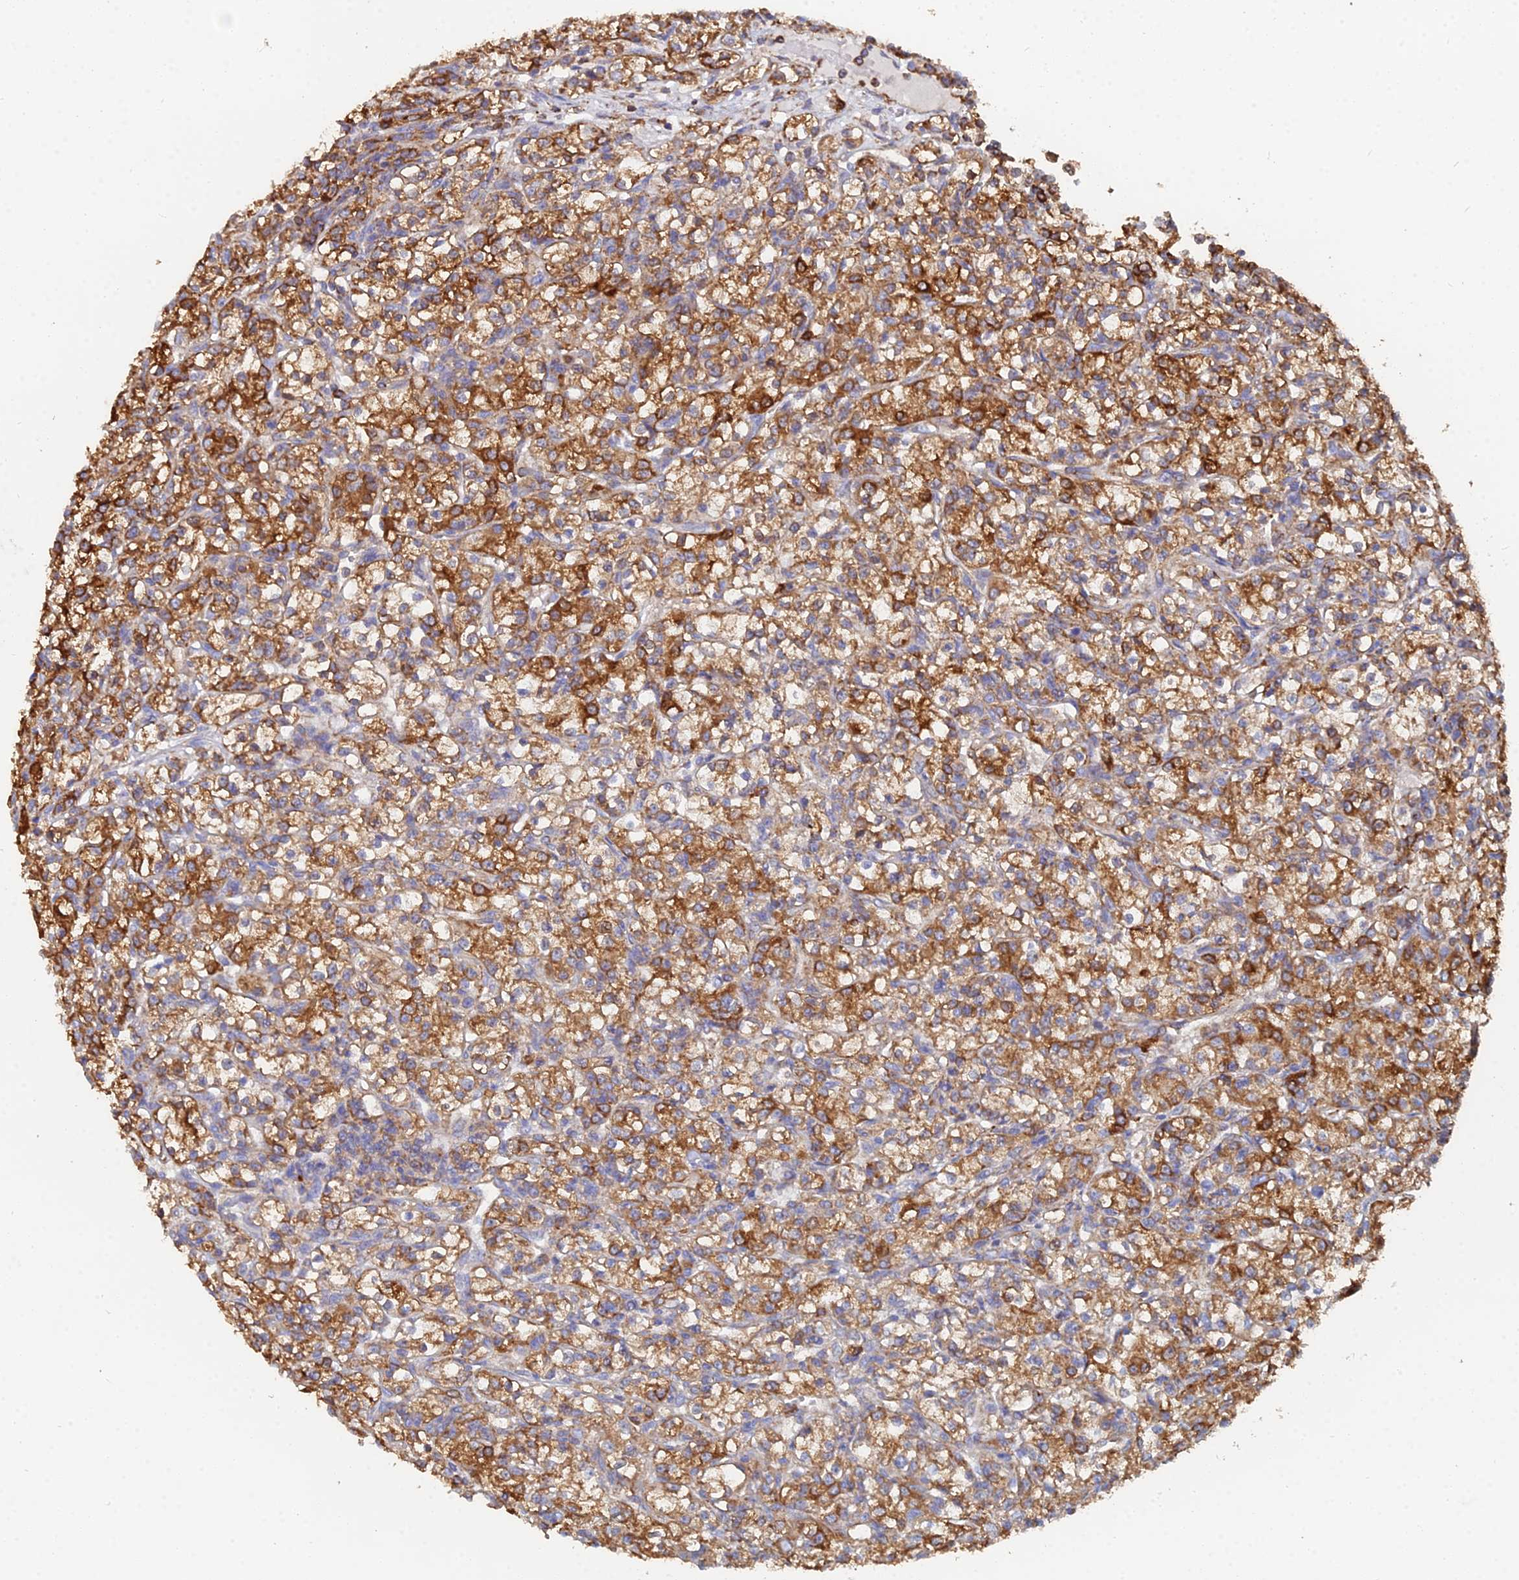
{"staining": {"intensity": "strong", "quantity": ">75%", "location": "cytoplasmic/membranous"}, "tissue": "renal cancer", "cell_type": "Tumor cells", "image_type": "cancer", "snomed": [{"axis": "morphology", "description": "Adenocarcinoma, NOS"}, {"axis": "topography", "description": "Kidney"}], "caption": "Tumor cells show high levels of strong cytoplasmic/membranous staining in about >75% of cells in adenocarcinoma (renal). Using DAB (brown) and hematoxylin (blue) stains, captured at high magnification using brightfield microscopy.", "gene": "GPR42", "patient": {"sex": "female", "age": 59}}